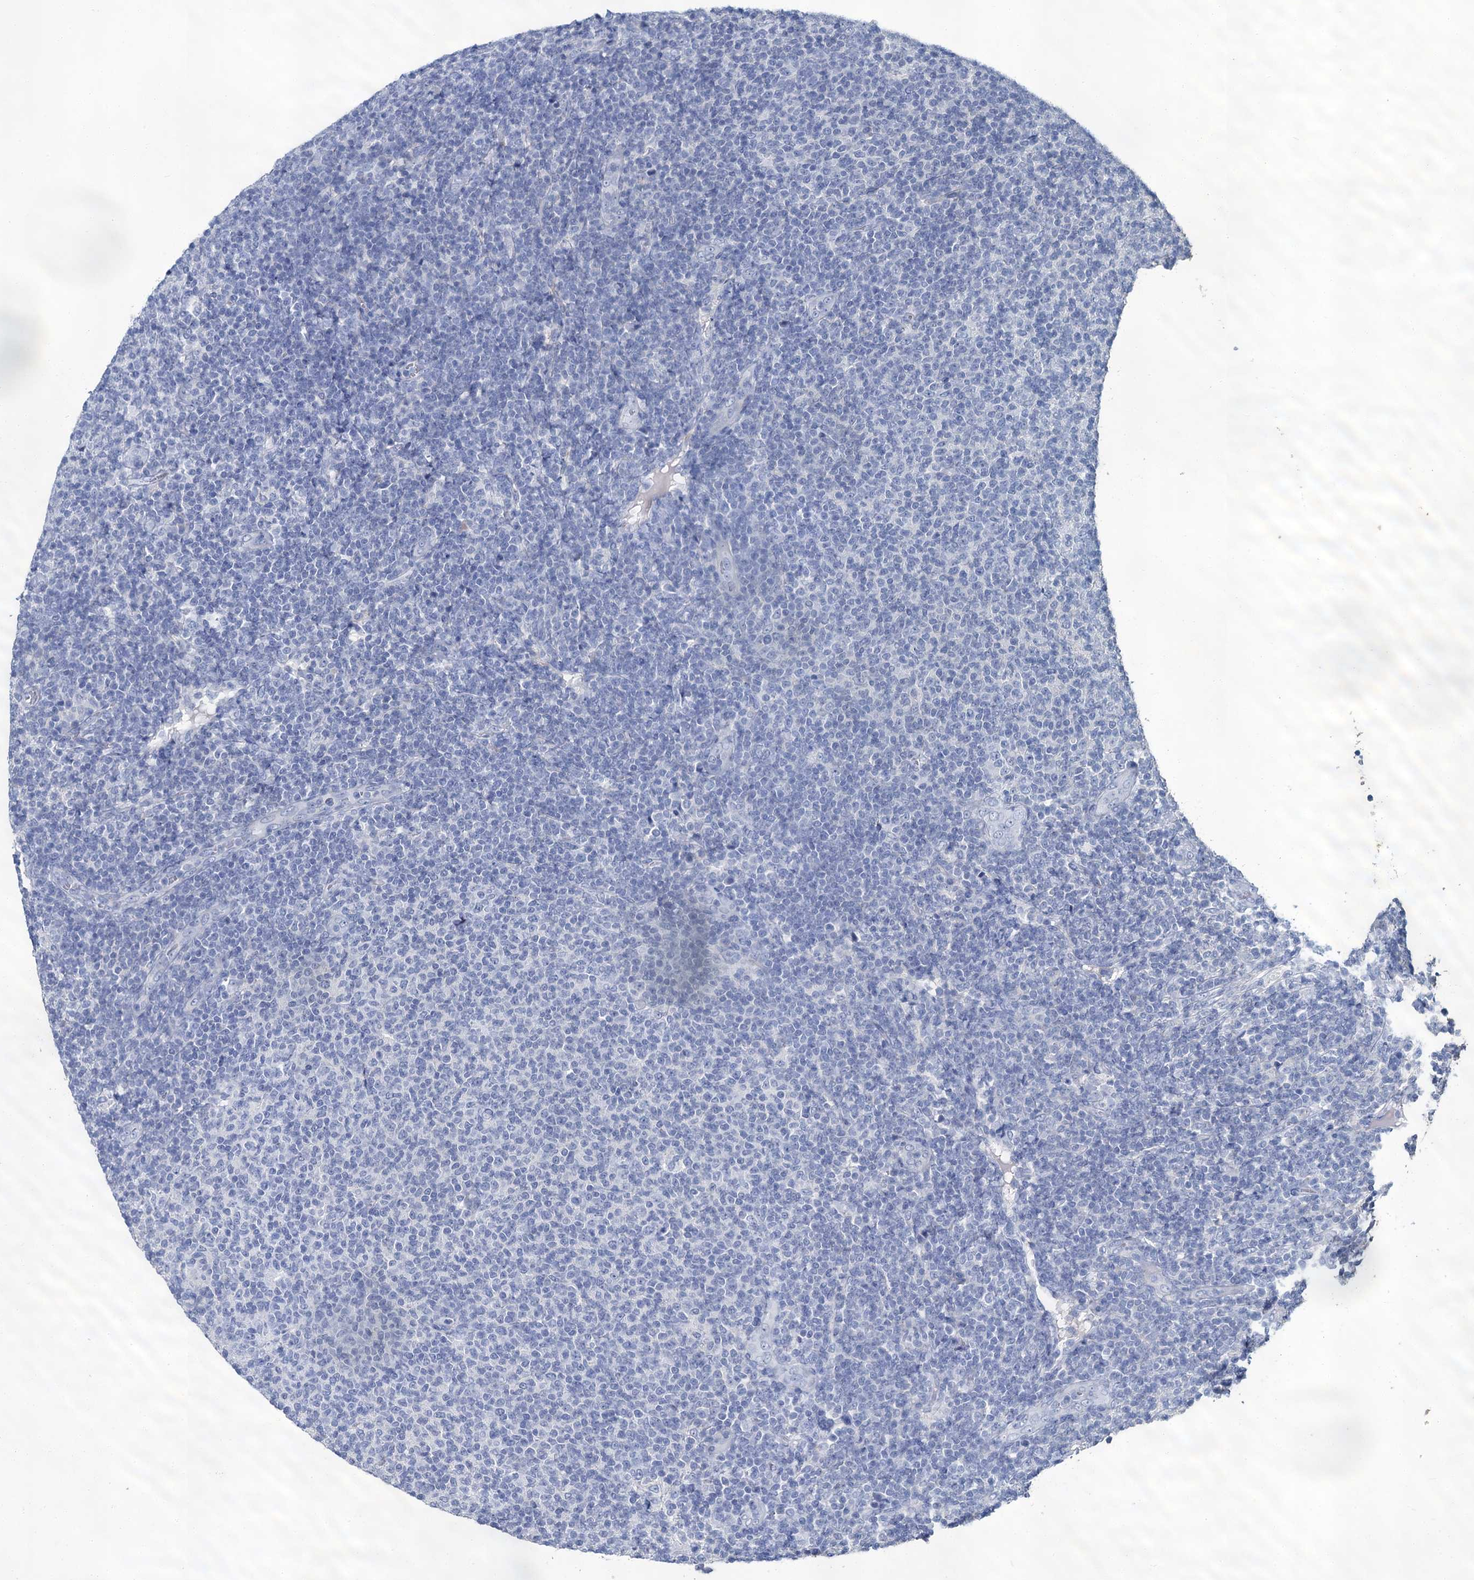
{"staining": {"intensity": "negative", "quantity": "none", "location": "none"}, "tissue": "lymphoma", "cell_type": "Tumor cells", "image_type": "cancer", "snomed": [{"axis": "morphology", "description": "Malignant lymphoma, non-Hodgkin's type, Low grade"}, {"axis": "topography", "description": "Lymph node"}], "caption": "Immunohistochemical staining of lymphoma demonstrates no significant positivity in tumor cells.", "gene": "SNCB", "patient": {"sex": "male", "age": 66}}